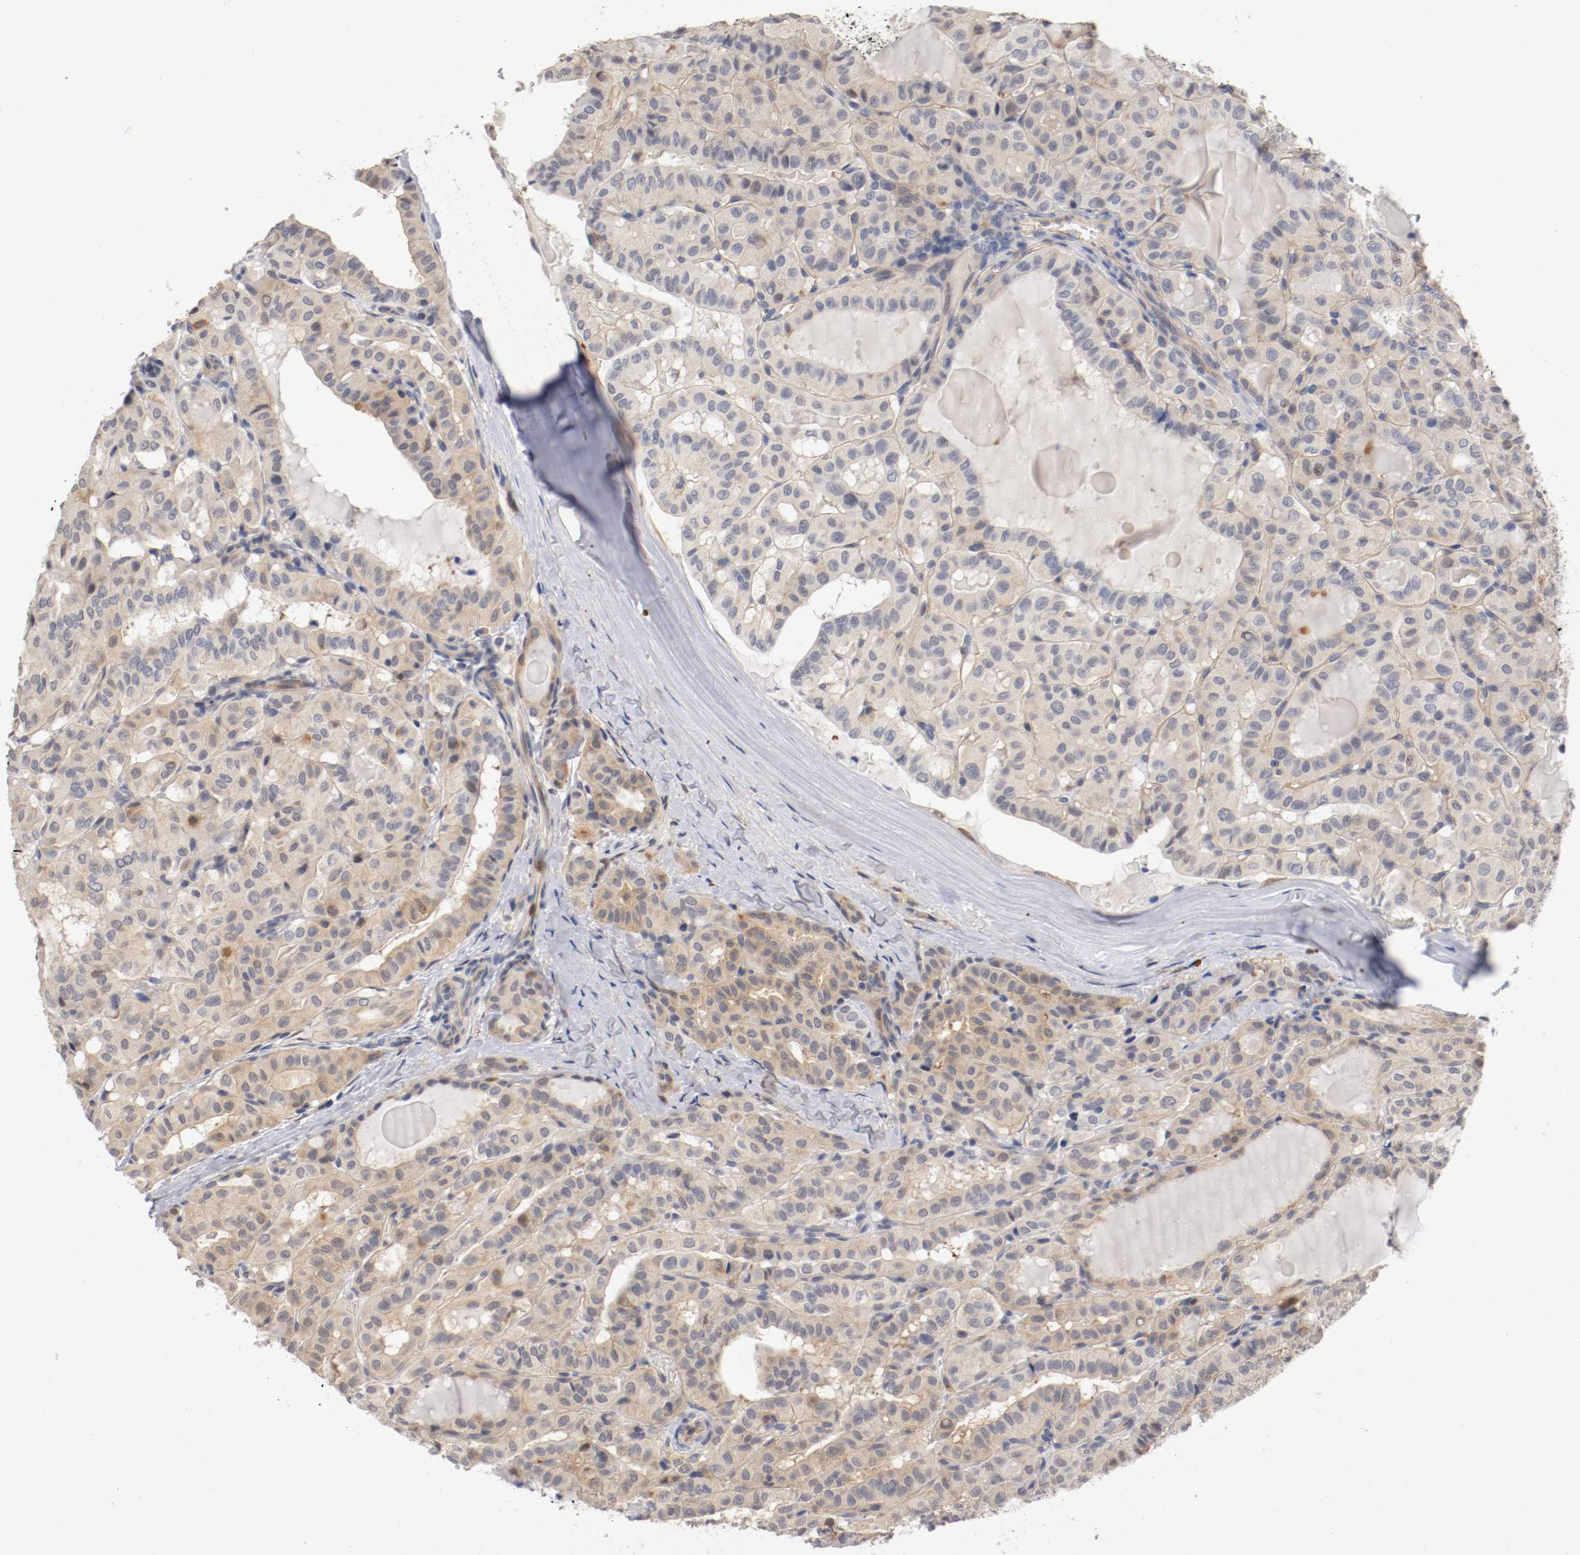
{"staining": {"intensity": "weak", "quantity": "25%-75%", "location": "cytoplasmic/membranous"}, "tissue": "thyroid cancer", "cell_type": "Tumor cells", "image_type": "cancer", "snomed": [{"axis": "morphology", "description": "Papillary adenocarcinoma, NOS"}, {"axis": "topography", "description": "Thyroid gland"}], "caption": "Approximately 25%-75% of tumor cells in human papillary adenocarcinoma (thyroid) reveal weak cytoplasmic/membranous protein positivity as visualized by brown immunohistochemical staining.", "gene": "RBM23", "patient": {"sex": "male", "age": 77}}